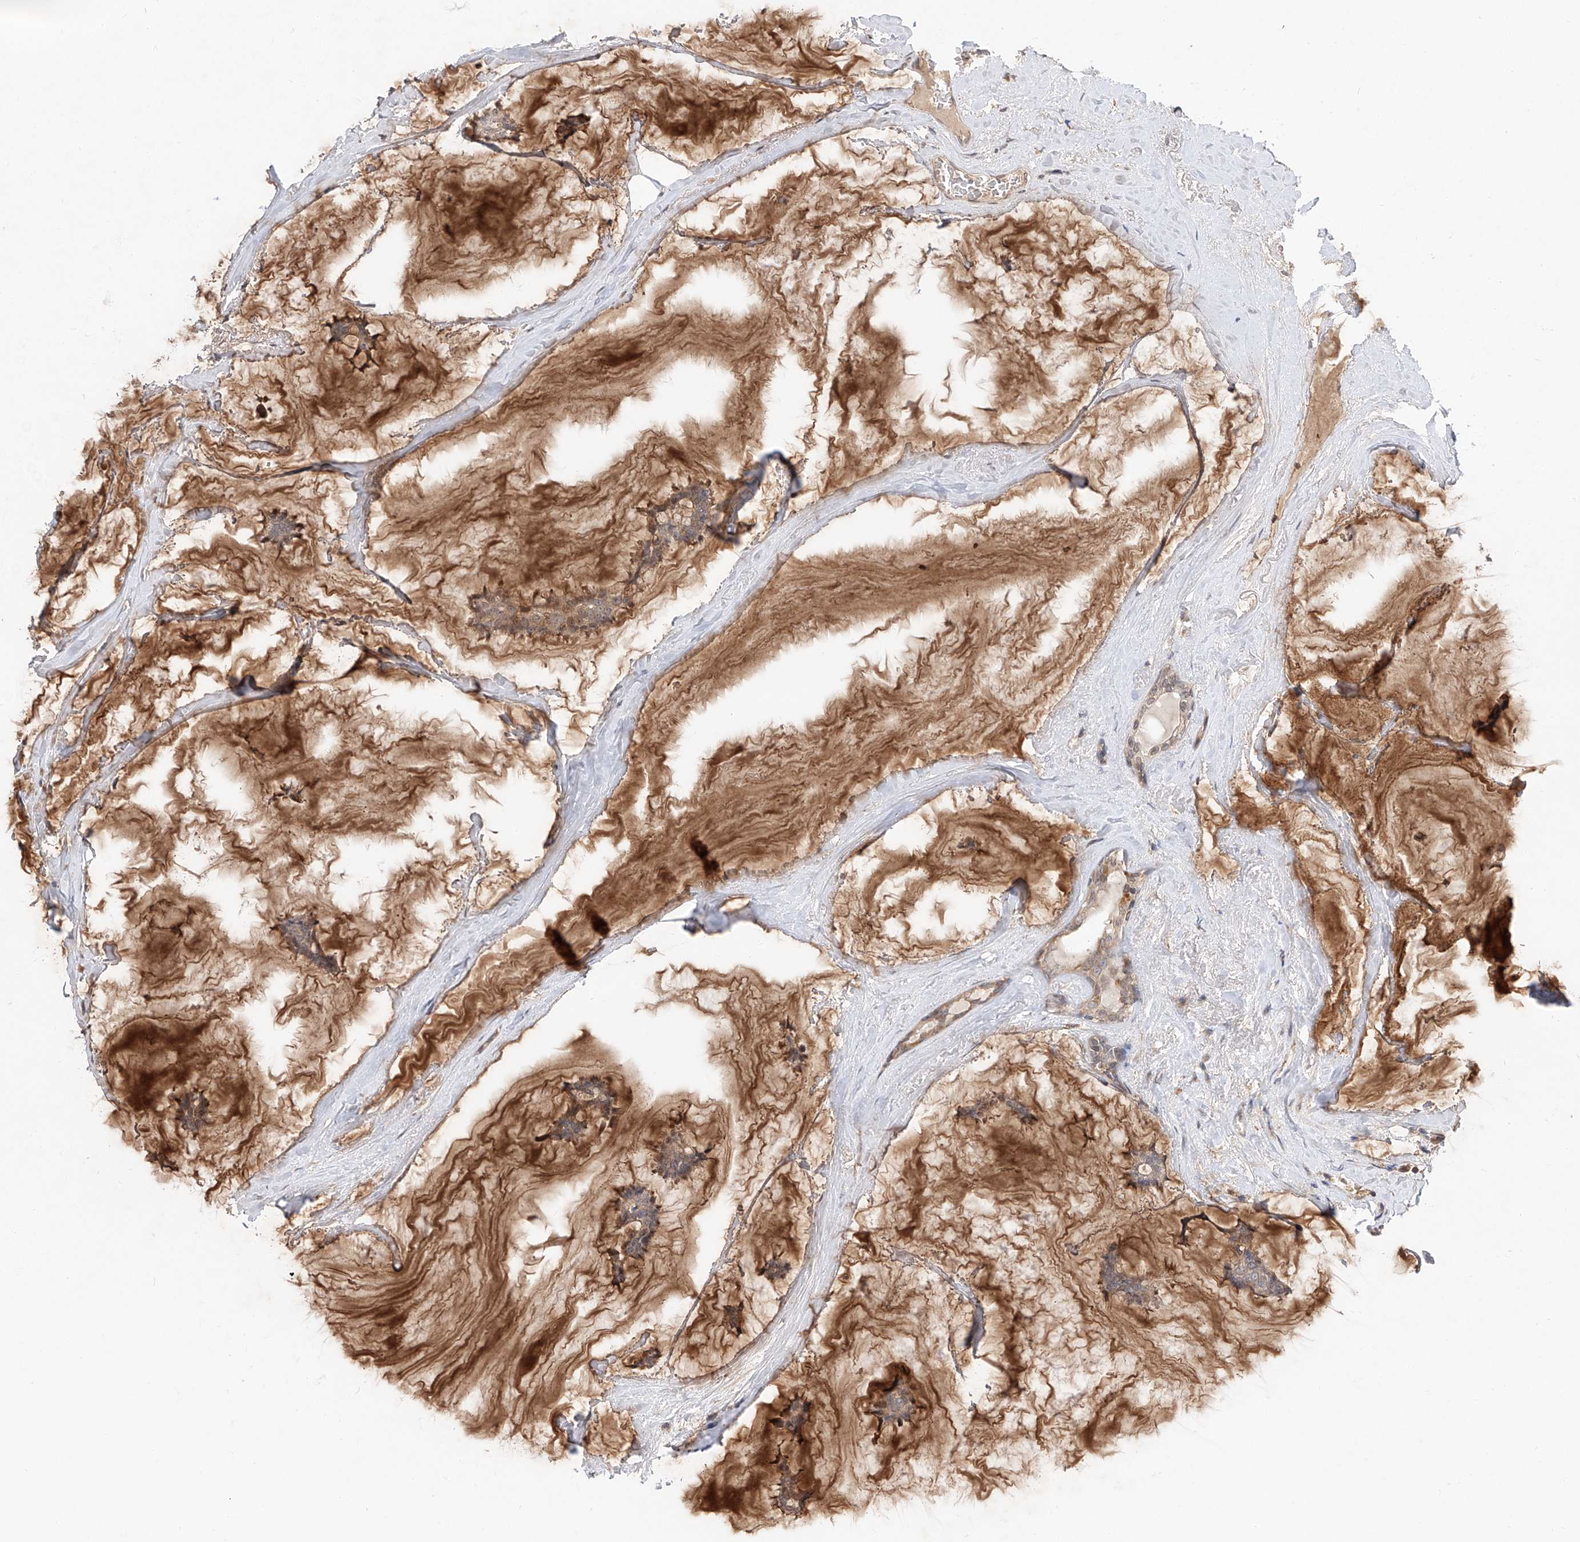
{"staining": {"intensity": "moderate", "quantity": ">75%", "location": "cytoplasmic/membranous"}, "tissue": "breast cancer", "cell_type": "Tumor cells", "image_type": "cancer", "snomed": [{"axis": "morphology", "description": "Duct carcinoma"}, {"axis": "topography", "description": "Breast"}], "caption": "Immunohistochemistry (IHC) staining of breast invasive ductal carcinoma, which shows medium levels of moderate cytoplasmic/membranous staining in about >75% of tumor cells indicating moderate cytoplasmic/membranous protein expression. The staining was performed using DAB (brown) for protein detection and nuclei were counterstained in hematoxylin (blue).", "gene": "DIRAS3", "patient": {"sex": "female", "age": 93}}